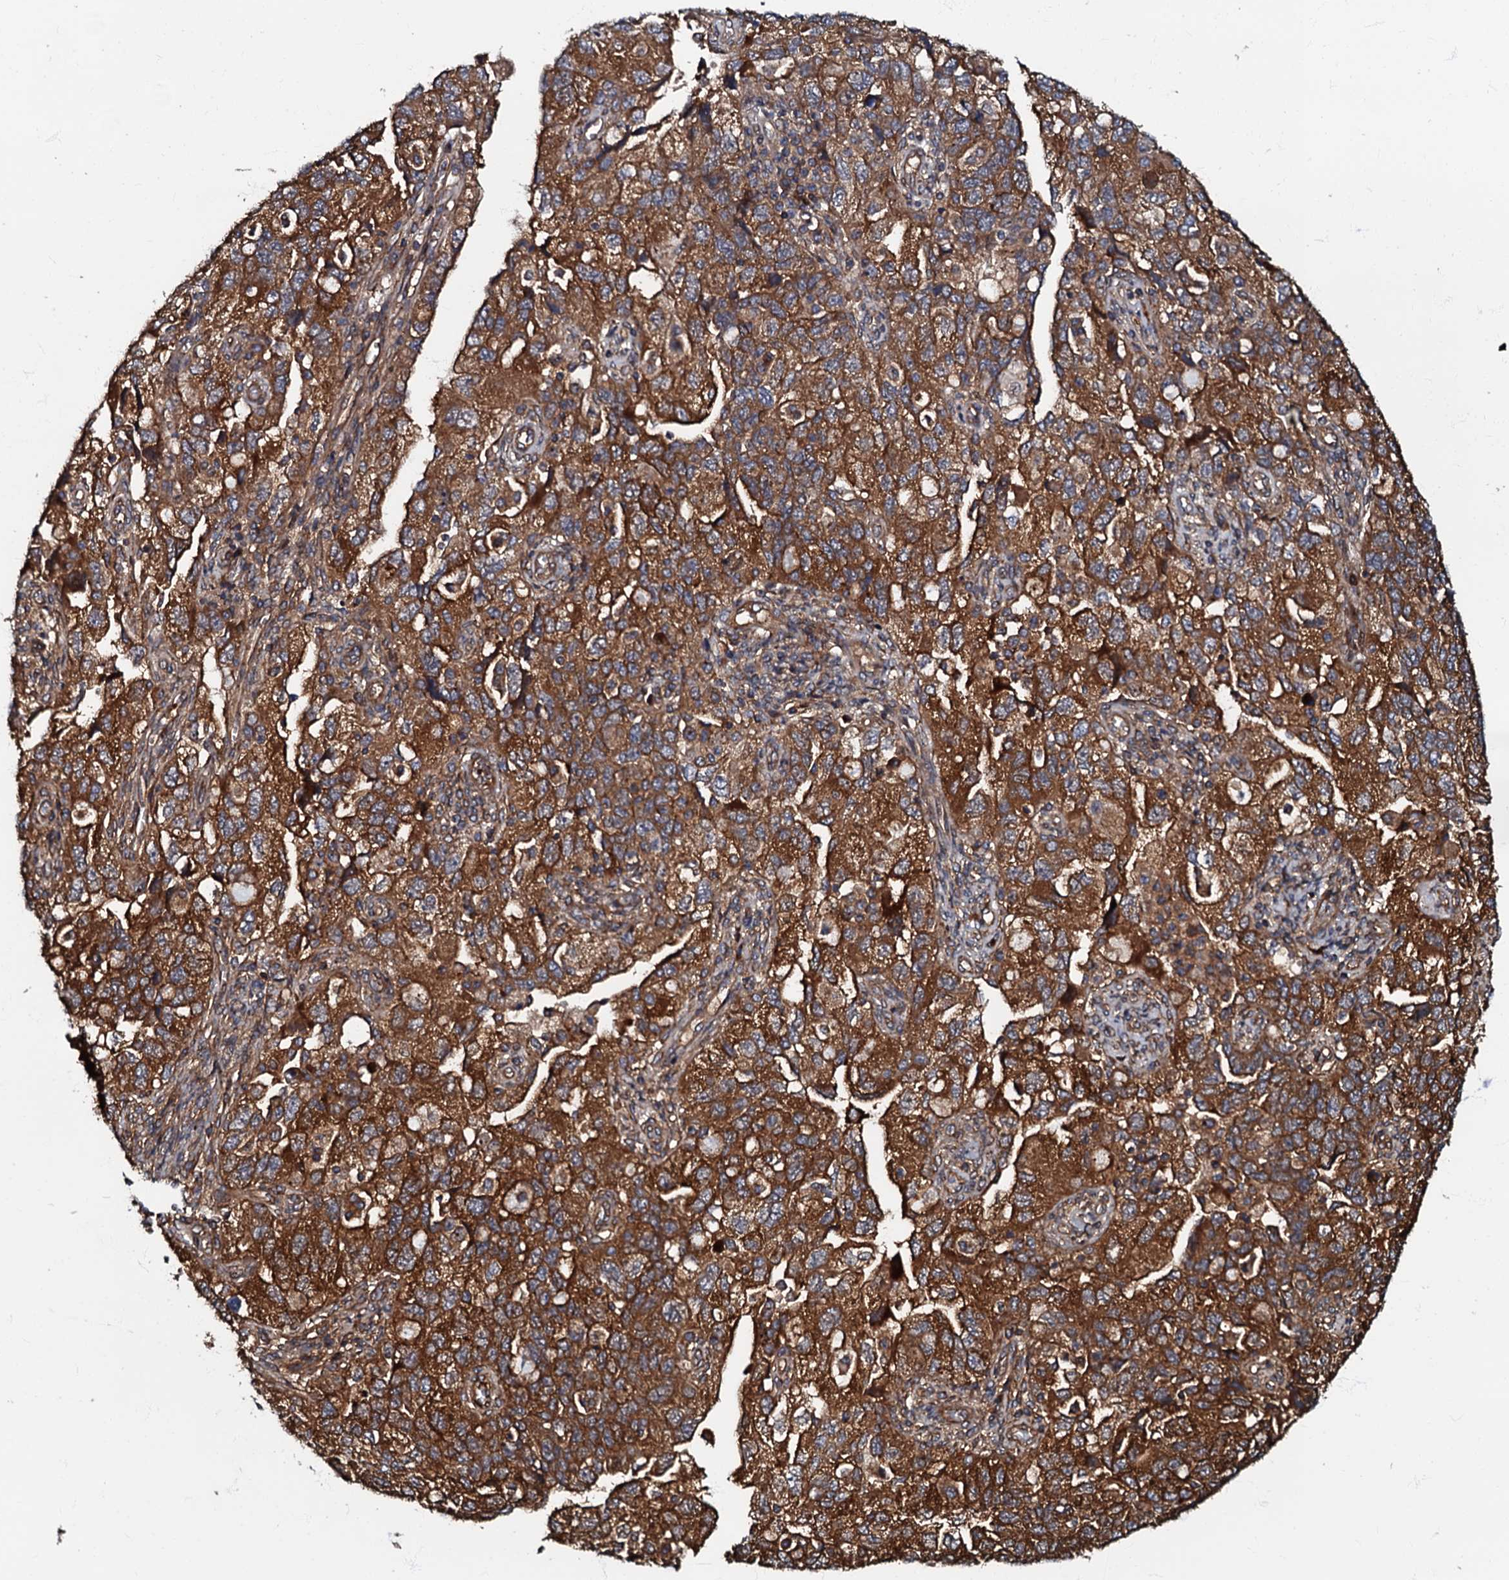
{"staining": {"intensity": "strong", "quantity": ">75%", "location": "cytoplasmic/membranous"}, "tissue": "ovarian cancer", "cell_type": "Tumor cells", "image_type": "cancer", "snomed": [{"axis": "morphology", "description": "Carcinoma, NOS"}, {"axis": "morphology", "description": "Cystadenocarcinoma, serous, NOS"}, {"axis": "topography", "description": "Ovary"}], "caption": "Protein staining shows strong cytoplasmic/membranous positivity in approximately >75% of tumor cells in carcinoma (ovarian).", "gene": "BLOC1S6", "patient": {"sex": "female", "age": 69}}